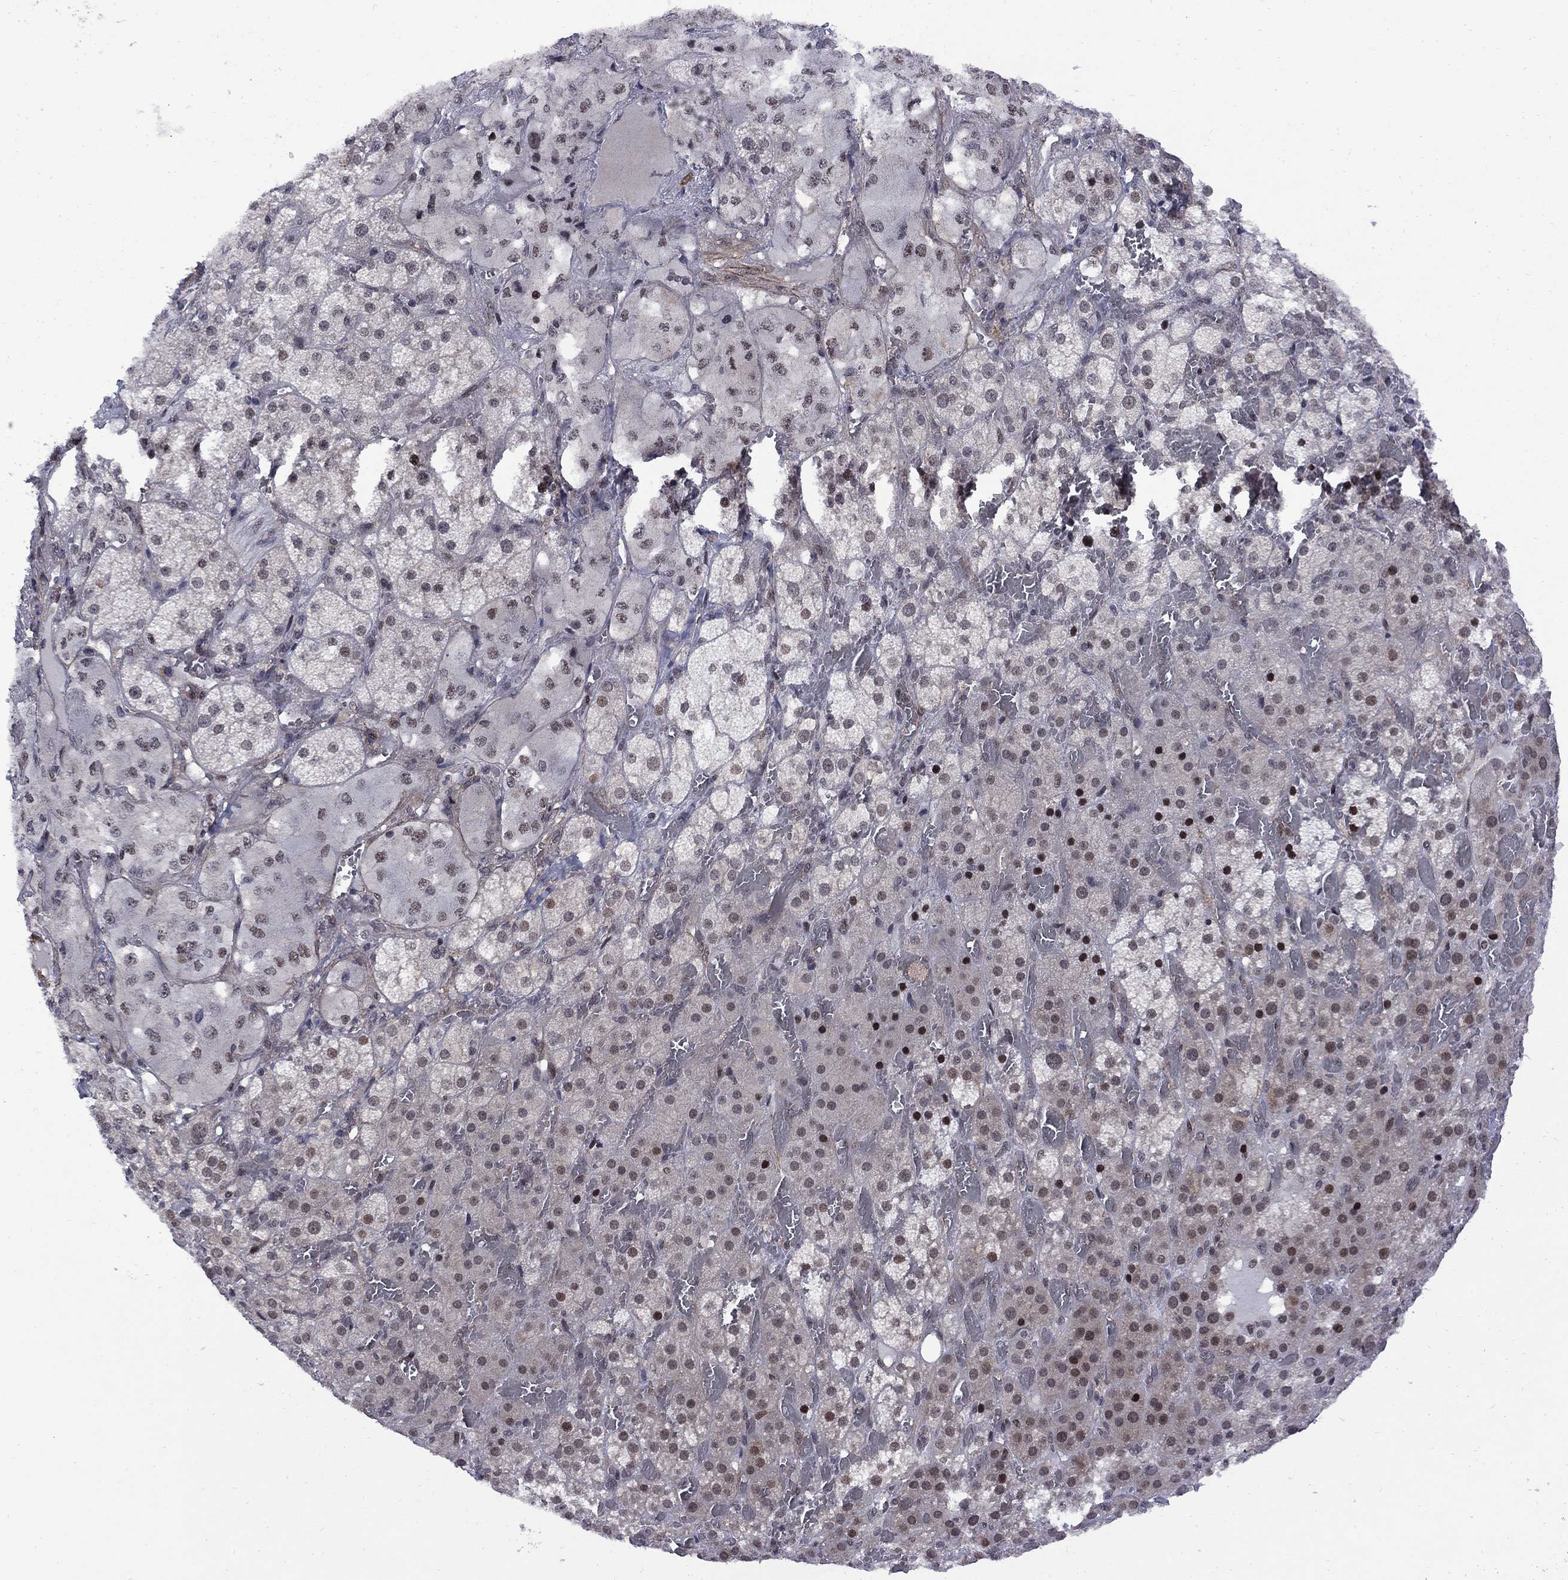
{"staining": {"intensity": "strong", "quantity": "25%-75%", "location": "nuclear"}, "tissue": "adrenal gland", "cell_type": "Glandular cells", "image_type": "normal", "snomed": [{"axis": "morphology", "description": "Normal tissue, NOS"}, {"axis": "topography", "description": "Adrenal gland"}], "caption": "Immunohistochemistry (IHC) photomicrograph of benign adrenal gland: human adrenal gland stained using IHC exhibits high levels of strong protein expression localized specifically in the nuclear of glandular cells, appearing as a nuclear brown color.", "gene": "BRF1", "patient": {"sex": "male", "age": 57}}